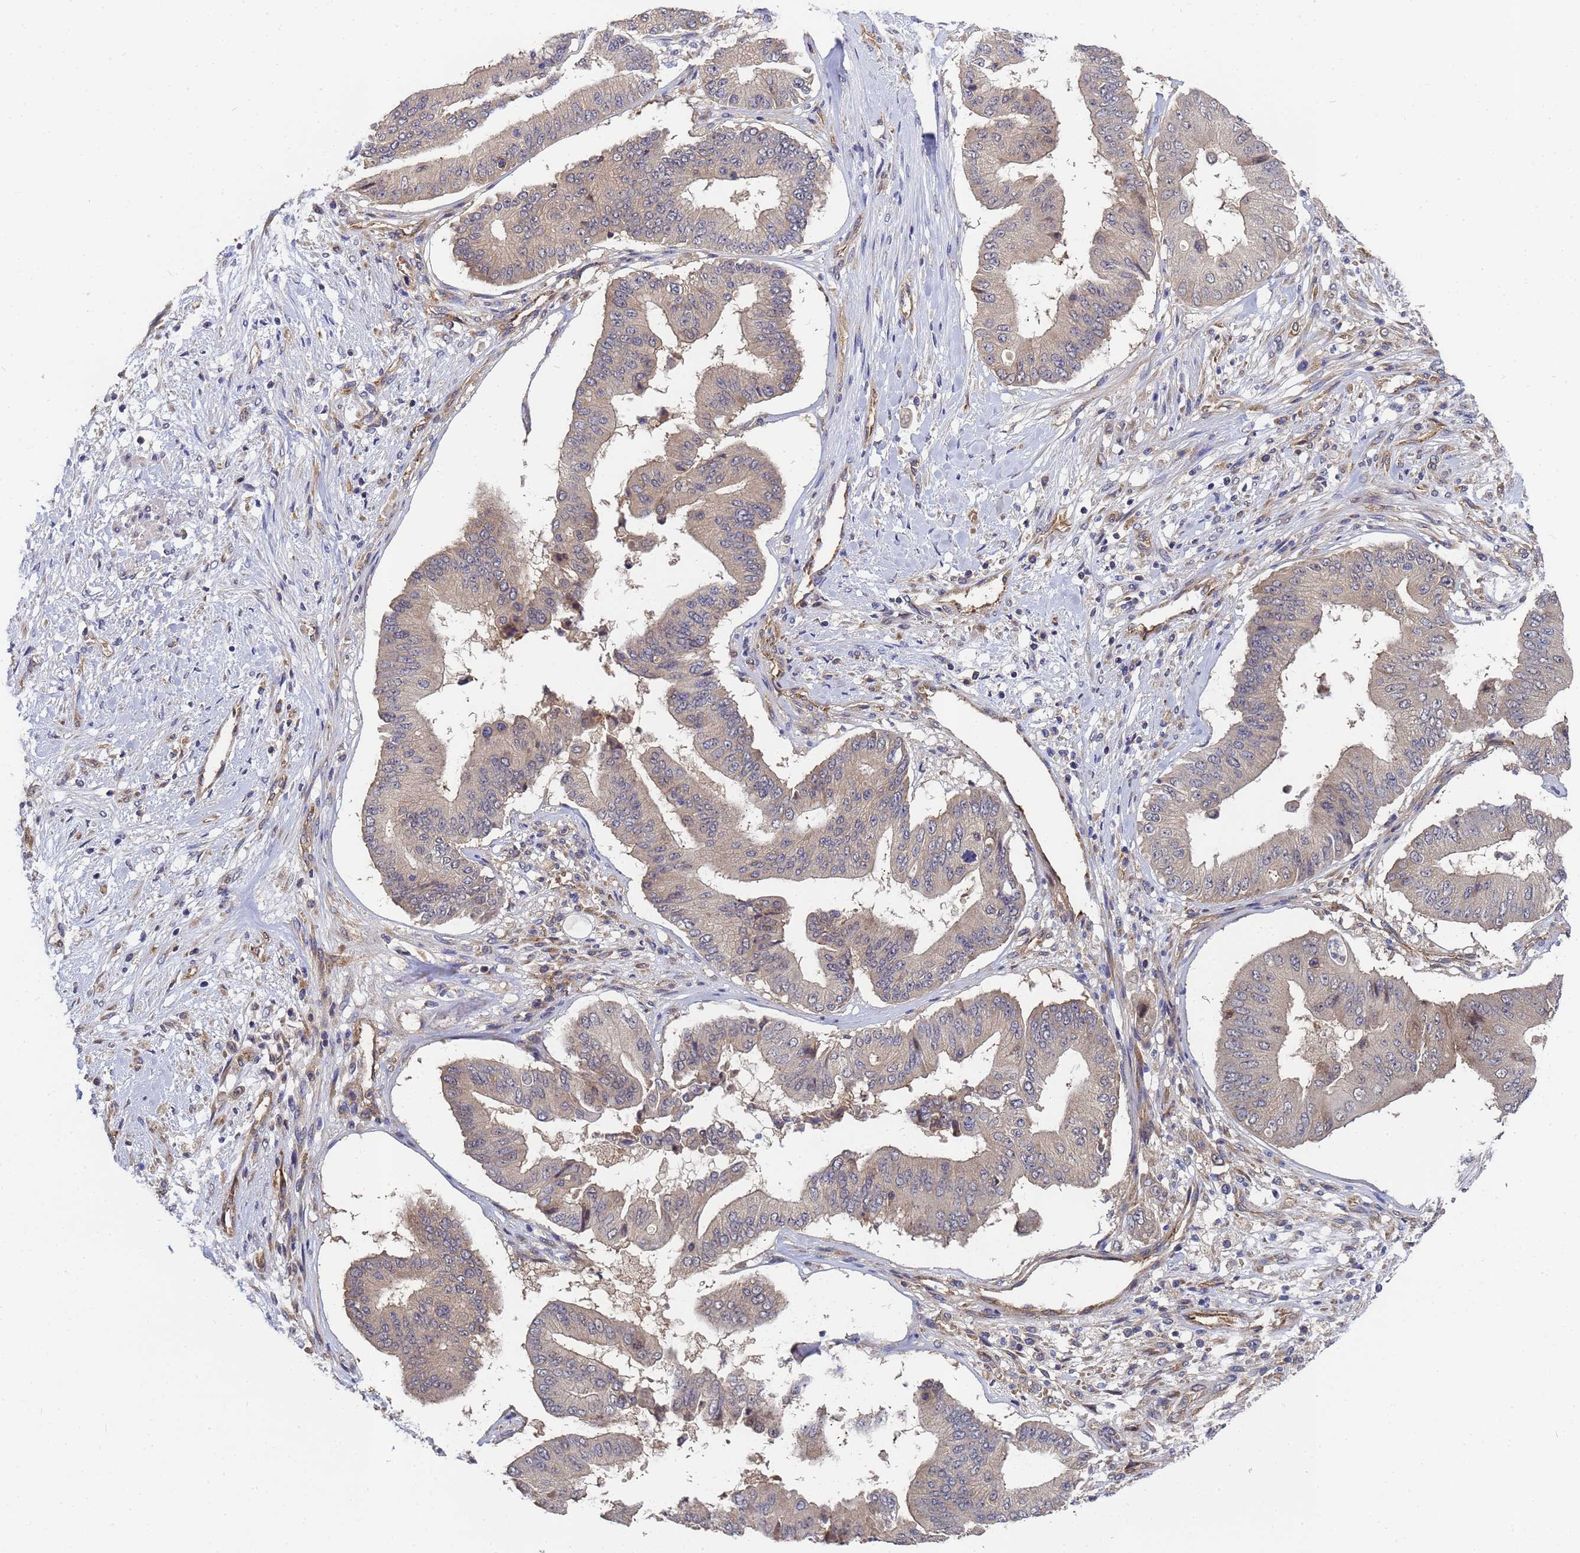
{"staining": {"intensity": "weak", "quantity": "25%-75%", "location": "cytoplasmic/membranous"}, "tissue": "pancreatic cancer", "cell_type": "Tumor cells", "image_type": "cancer", "snomed": [{"axis": "morphology", "description": "Adenocarcinoma, NOS"}, {"axis": "topography", "description": "Pancreas"}], "caption": "Immunohistochemical staining of pancreatic cancer (adenocarcinoma) shows low levels of weak cytoplasmic/membranous positivity in approximately 25%-75% of tumor cells. (Brightfield microscopy of DAB IHC at high magnification).", "gene": "ALS2CL", "patient": {"sex": "female", "age": 77}}